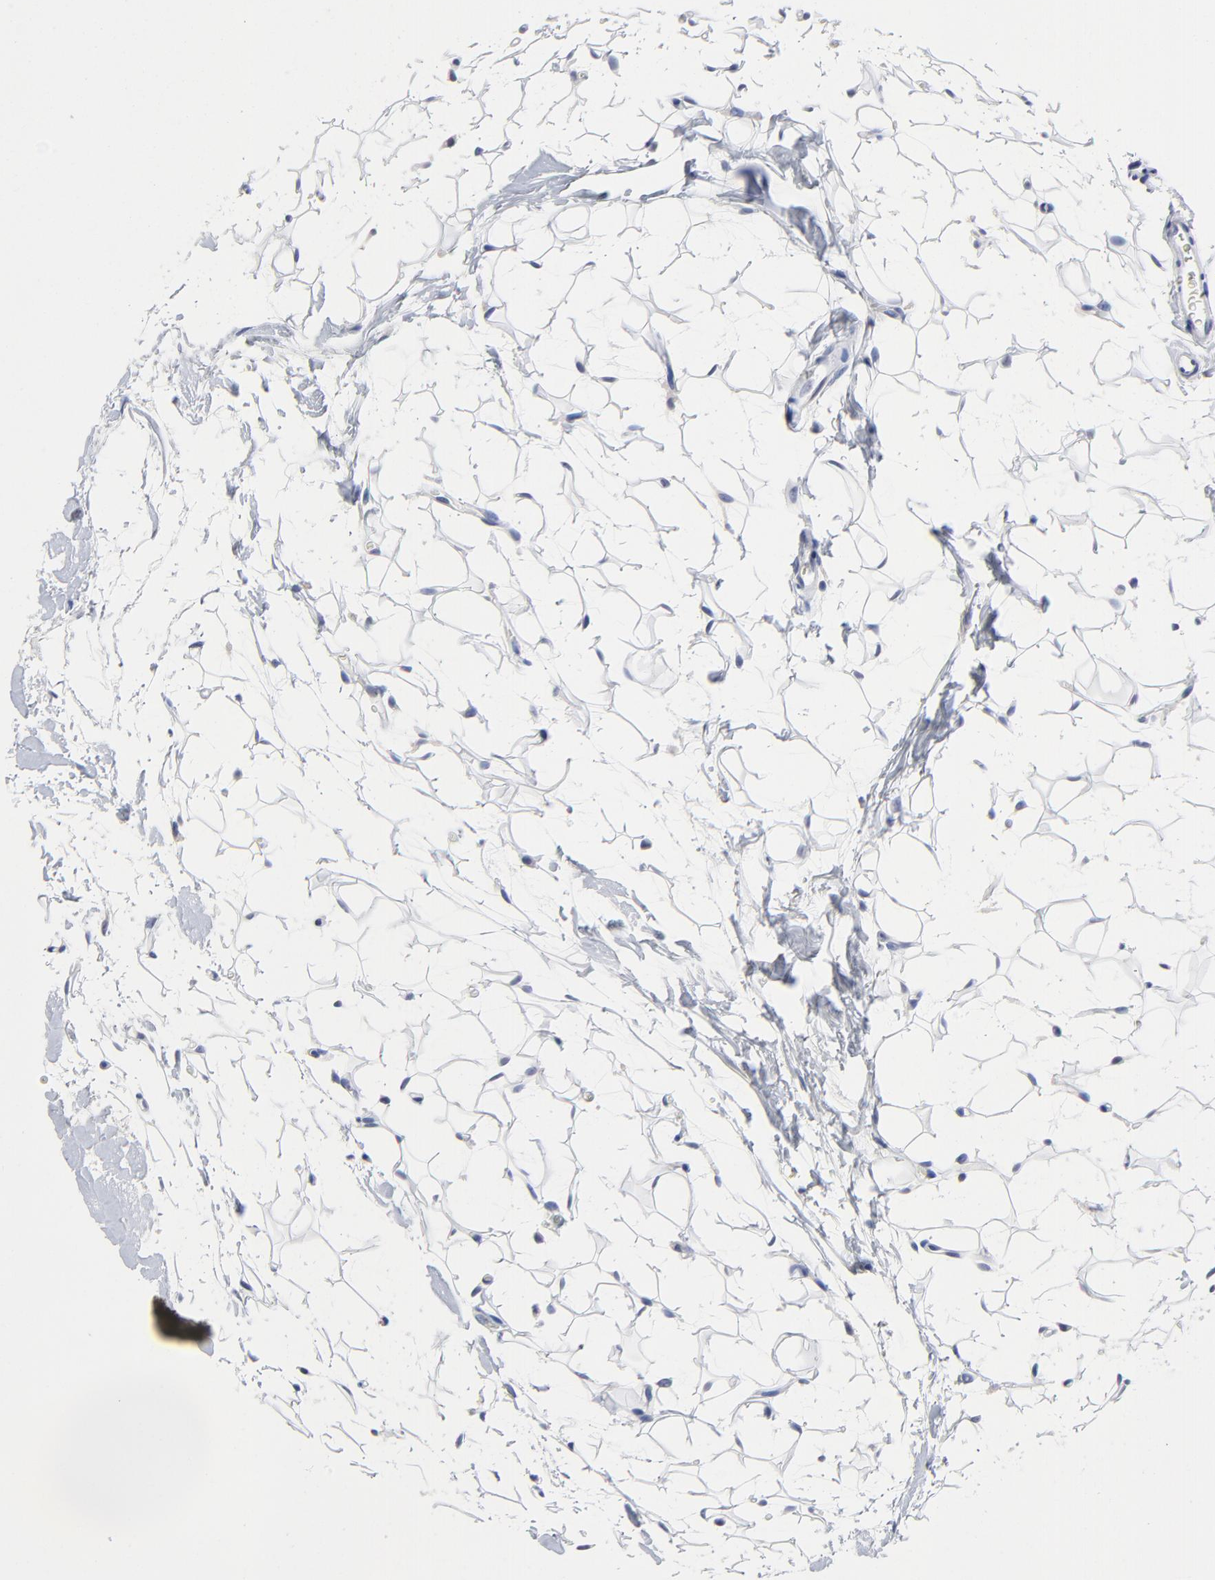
{"staining": {"intensity": "negative", "quantity": "none", "location": "none"}, "tissue": "breast cancer", "cell_type": "Tumor cells", "image_type": "cancer", "snomed": [{"axis": "morphology", "description": "Duct carcinoma"}, {"axis": "topography", "description": "Breast"}], "caption": "This image is of breast cancer stained with immunohistochemistry (IHC) to label a protein in brown with the nuclei are counter-stained blue. There is no expression in tumor cells.", "gene": "CXADR", "patient": {"sex": "female", "age": 24}}